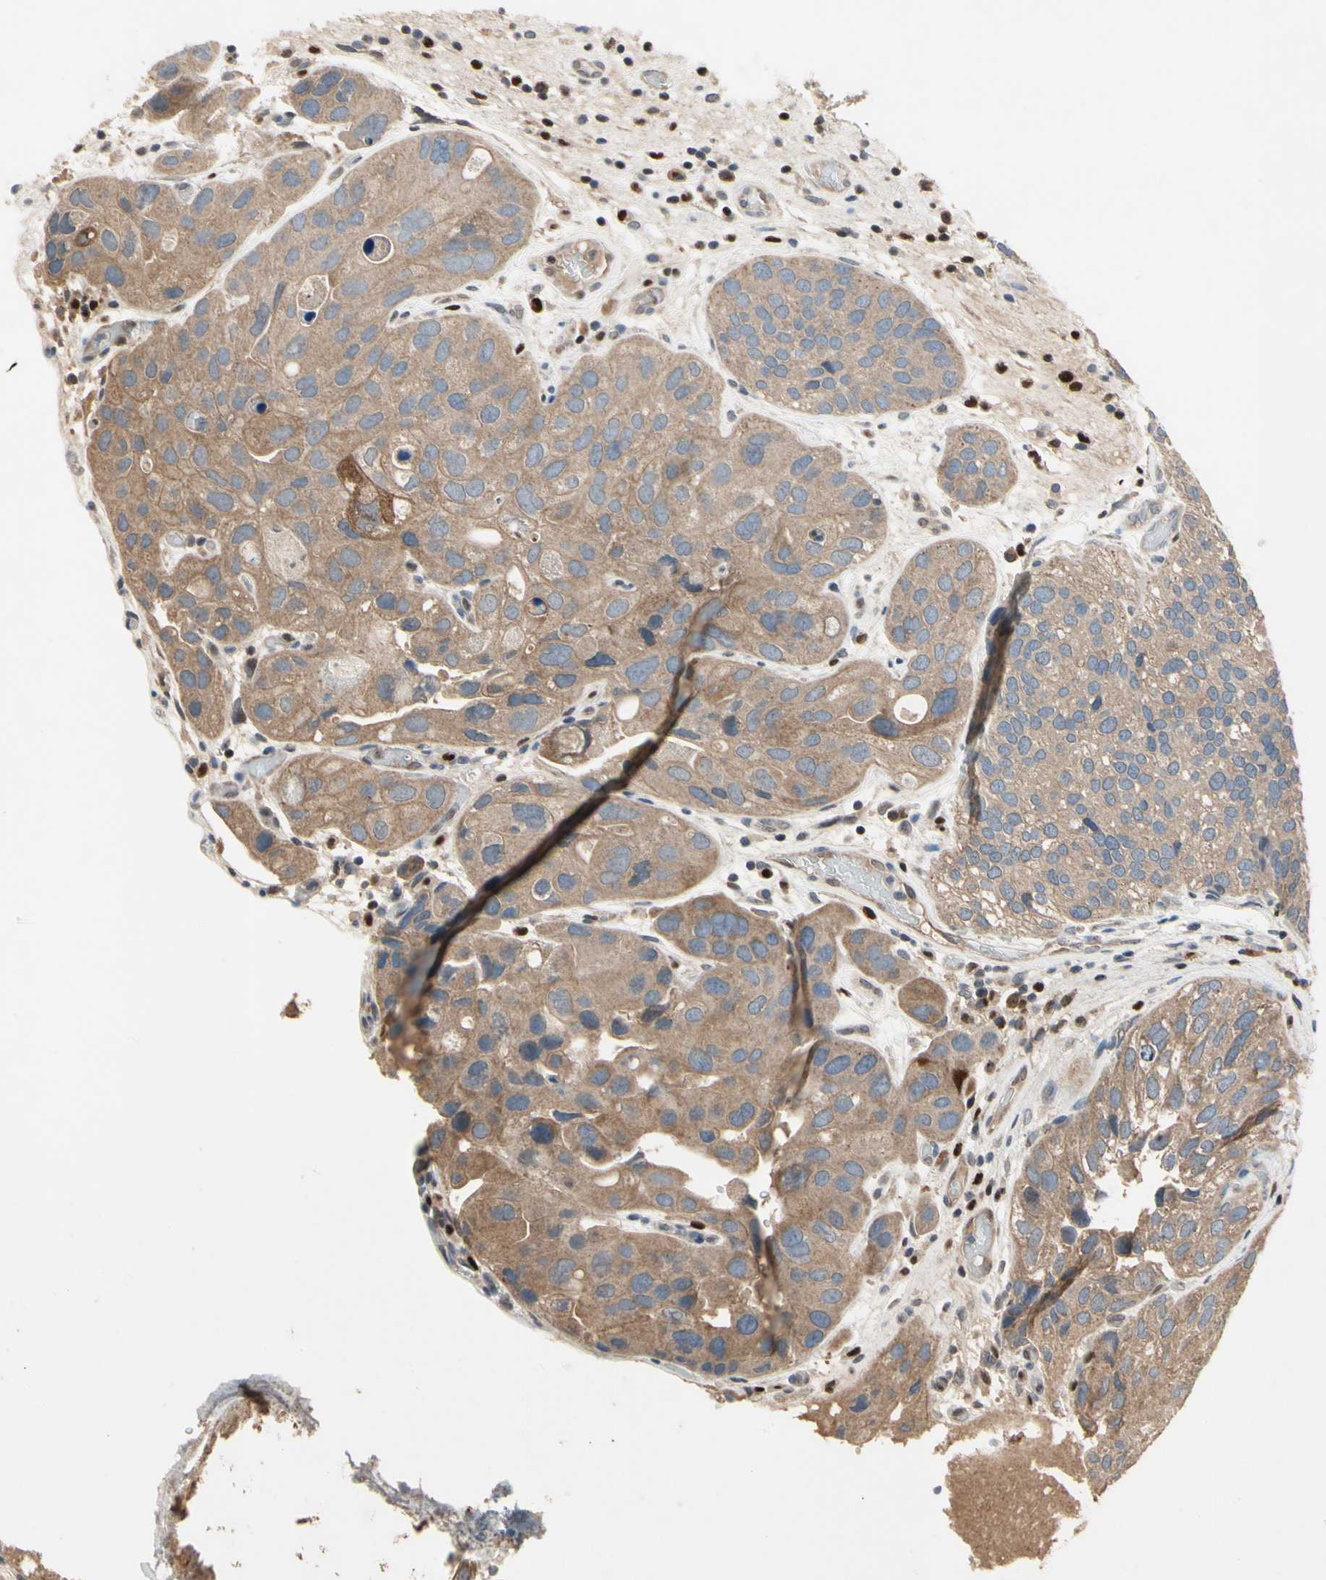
{"staining": {"intensity": "moderate", "quantity": ">75%", "location": "cytoplasmic/membranous"}, "tissue": "urothelial cancer", "cell_type": "Tumor cells", "image_type": "cancer", "snomed": [{"axis": "morphology", "description": "Urothelial carcinoma, High grade"}, {"axis": "topography", "description": "Urinary bladder"}], "caption": "Urothelial cancer tissue exhibits moderate cytoplasmic/membranous positivity in approximately >75% of tumor cells, visualized by immunohistochemistry.", "gene": "CGREF1", "patient": {"sex": "female", "age": 64}}